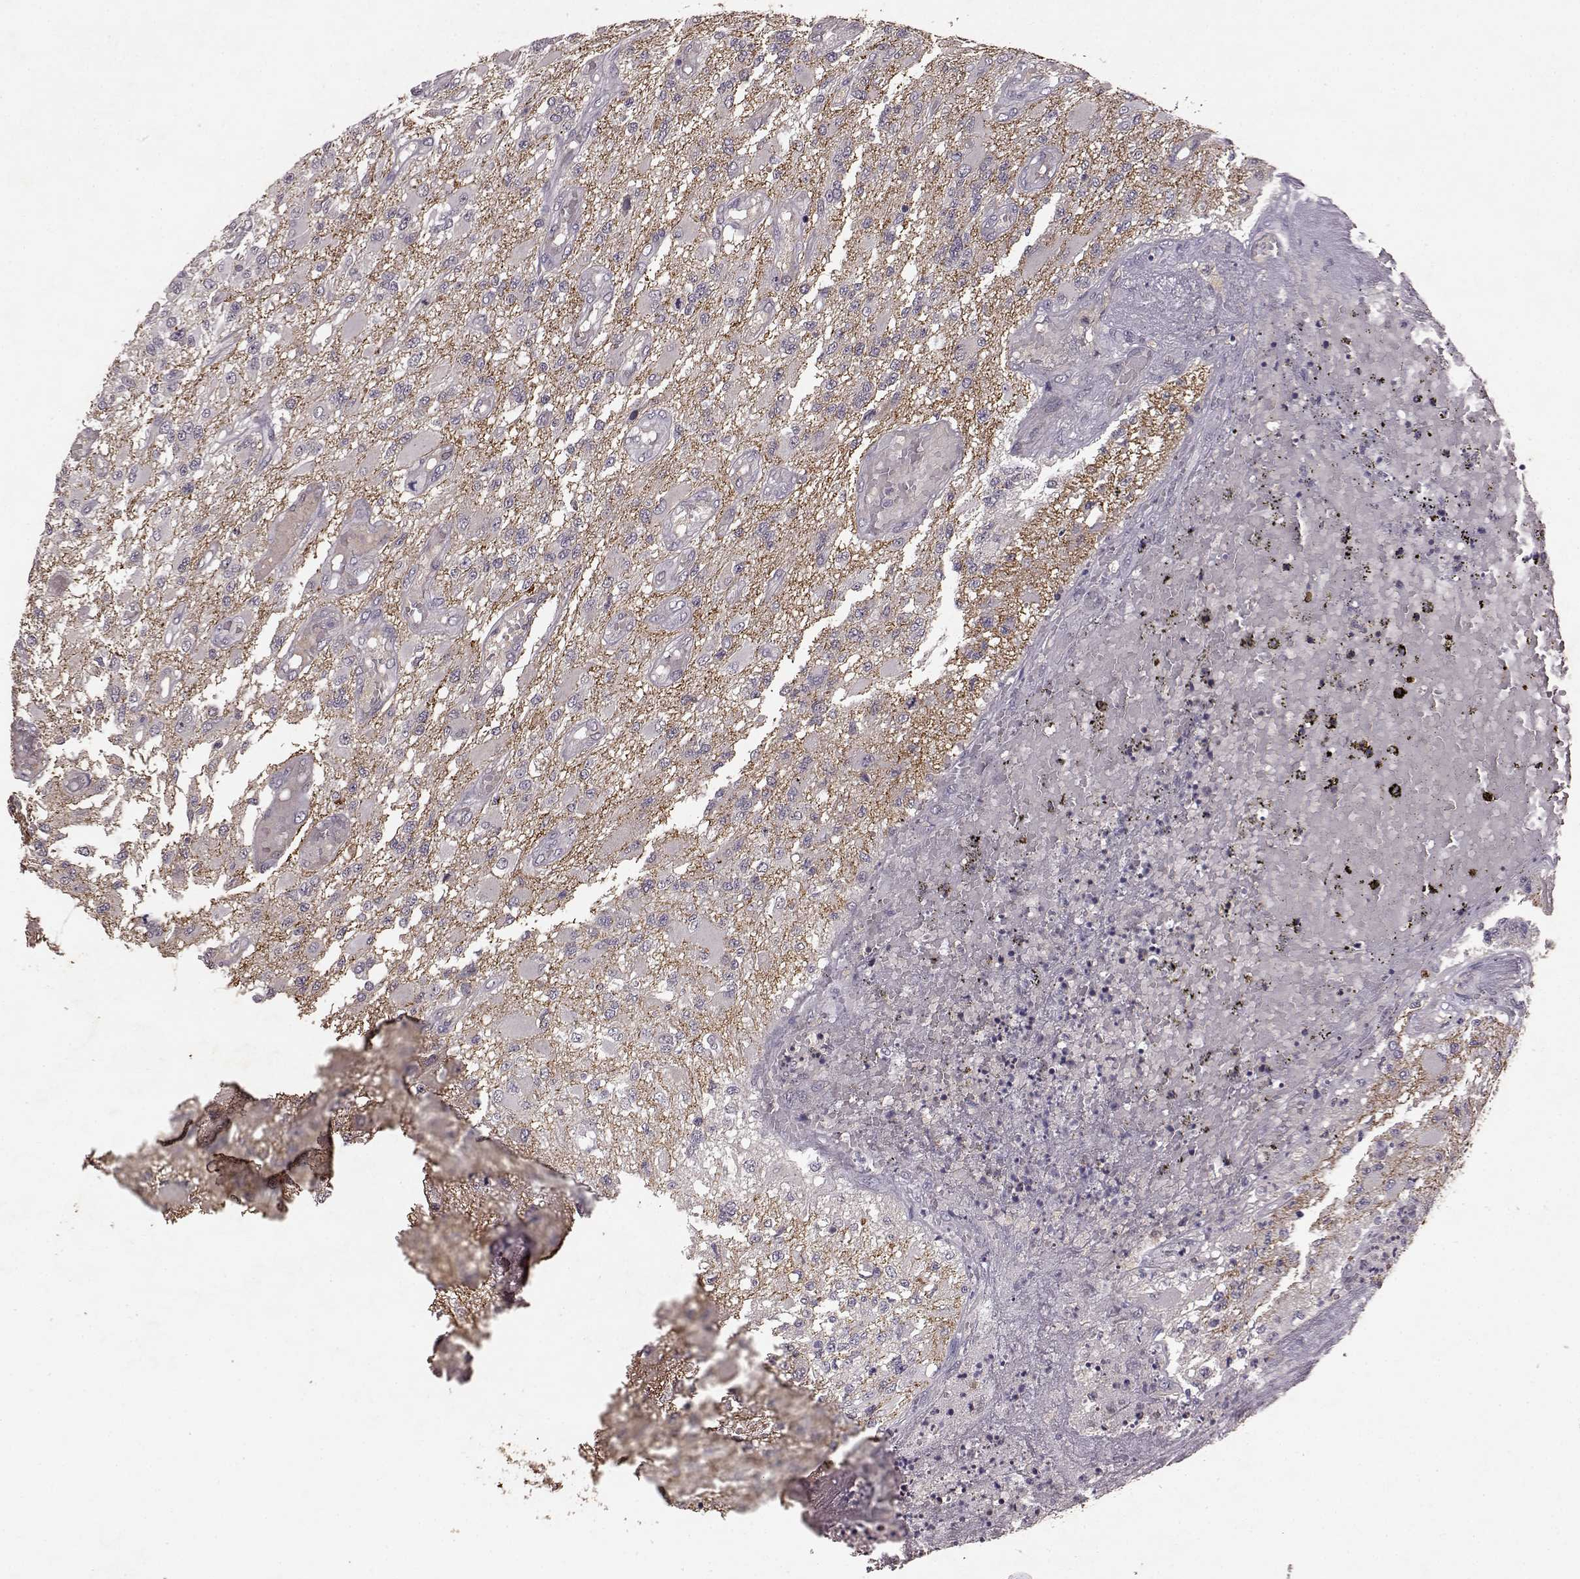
{"staining": {"intensity": "negative", "quantity": "none", "location": "none"}, "tissue": "glioma", "cell_type": "Tumor cells", "image_type": "cancer", "snomed": [{"axis": "morphology", "description": "Glioma, malignant, High grade"}, {"axis": "topography", "description": "Brain"}], "caption": "Immunohistochemical staining of human glioma reveals no significant staining in tumor cells.", "gene": "FRRS1L", "patient": {"sex": "female", "age": 63}}